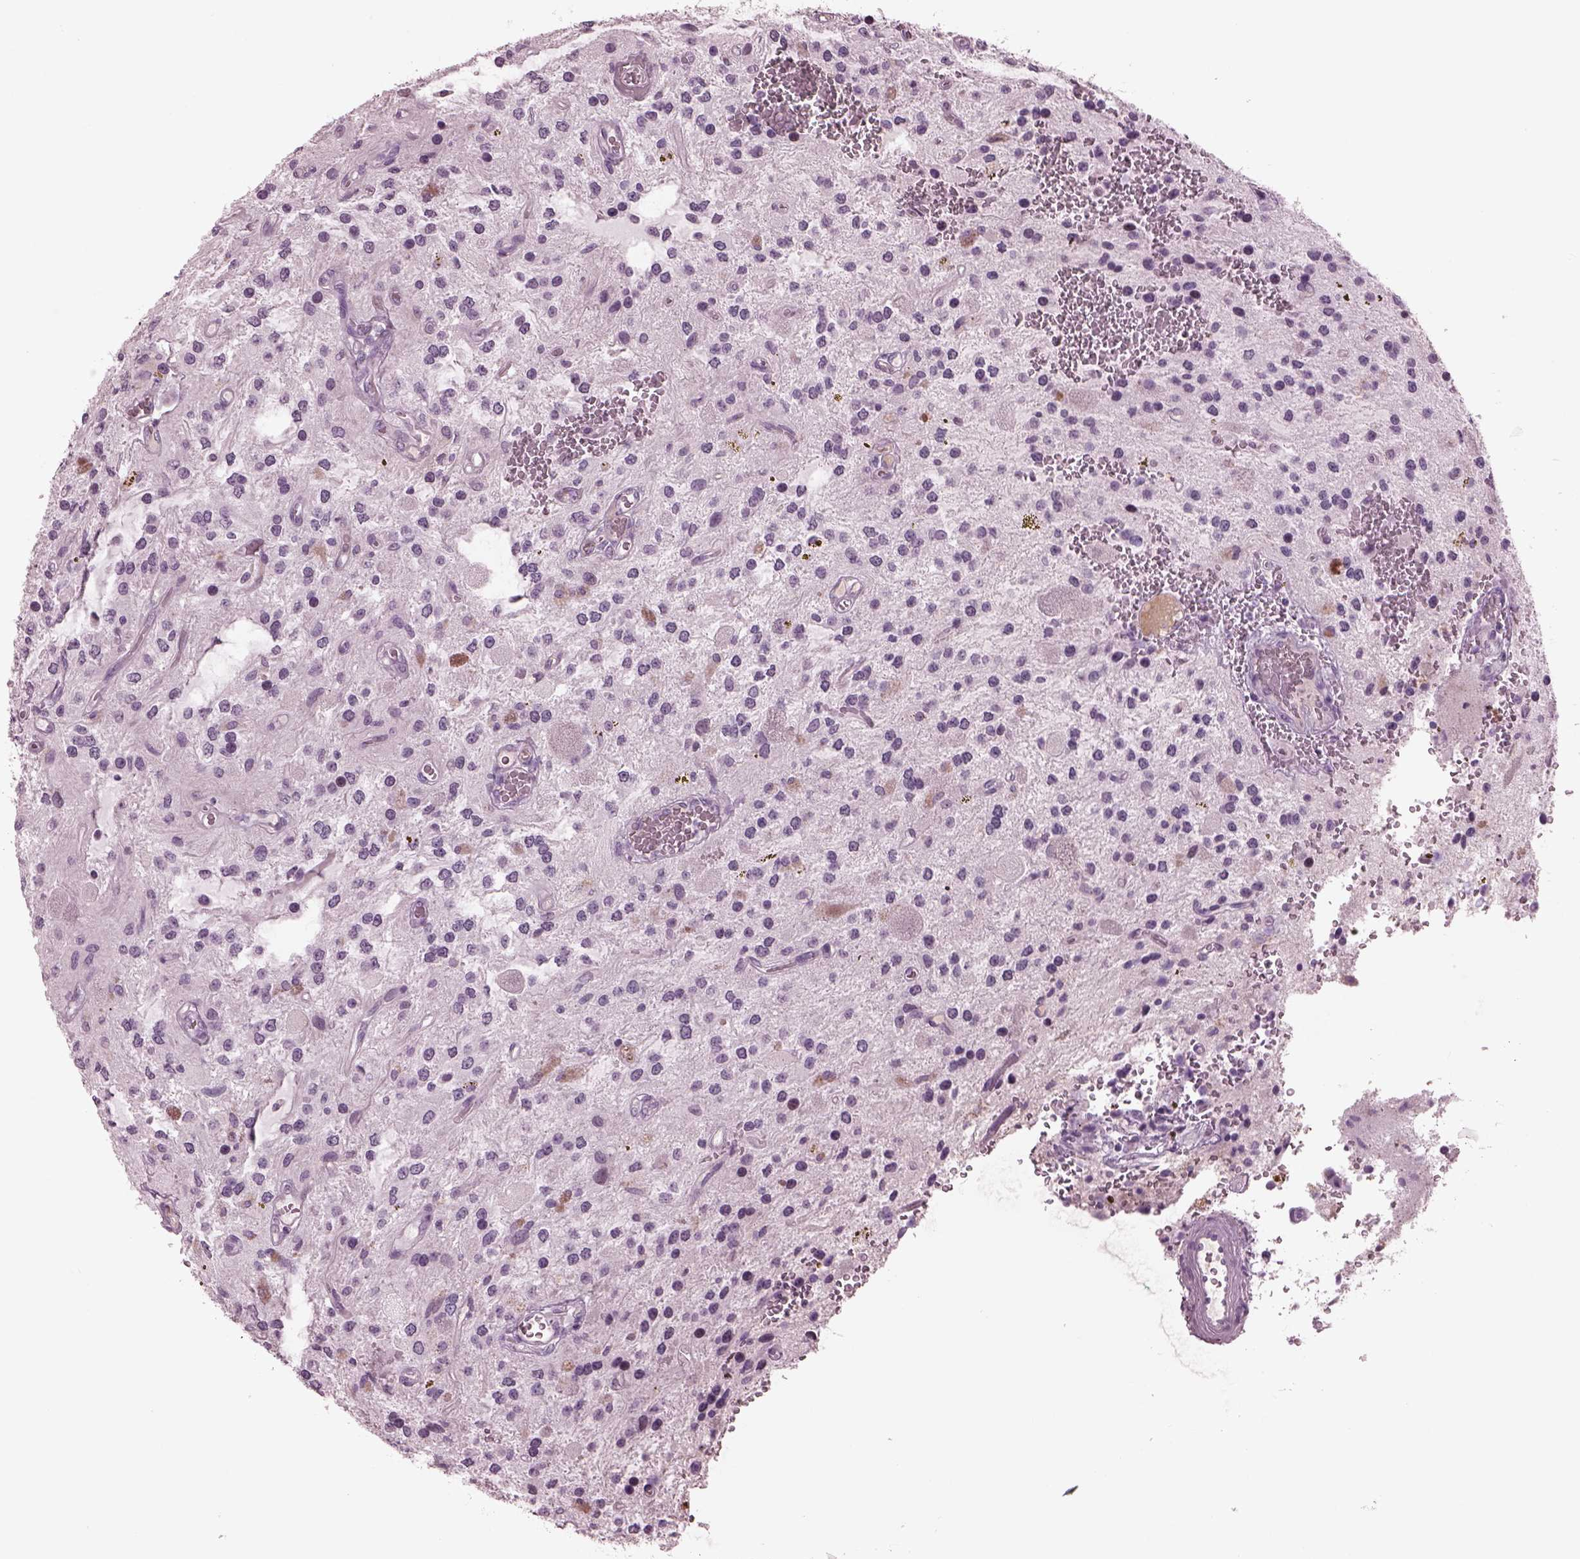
{"staining": {"intensity": "negative", "quantity": "none", "location": "none"}, "tissue": "glioma", "cell_type": "Tumor cells", "image_type": "cancer", "snomed": [{"axis": "morphology", "description": "Glioma, malignant, Low grade"}, {"axis": "topography", "description": "Cerebellum"}], "caption": "DAB (3,3'-diaminobenzidine) immunohistochemical staining of low-grade glioma (malignant) demonstrates no significant expression in tumor cells.", "gene": "CYLC1", "patient": {"sex": "female", "age": 14}}